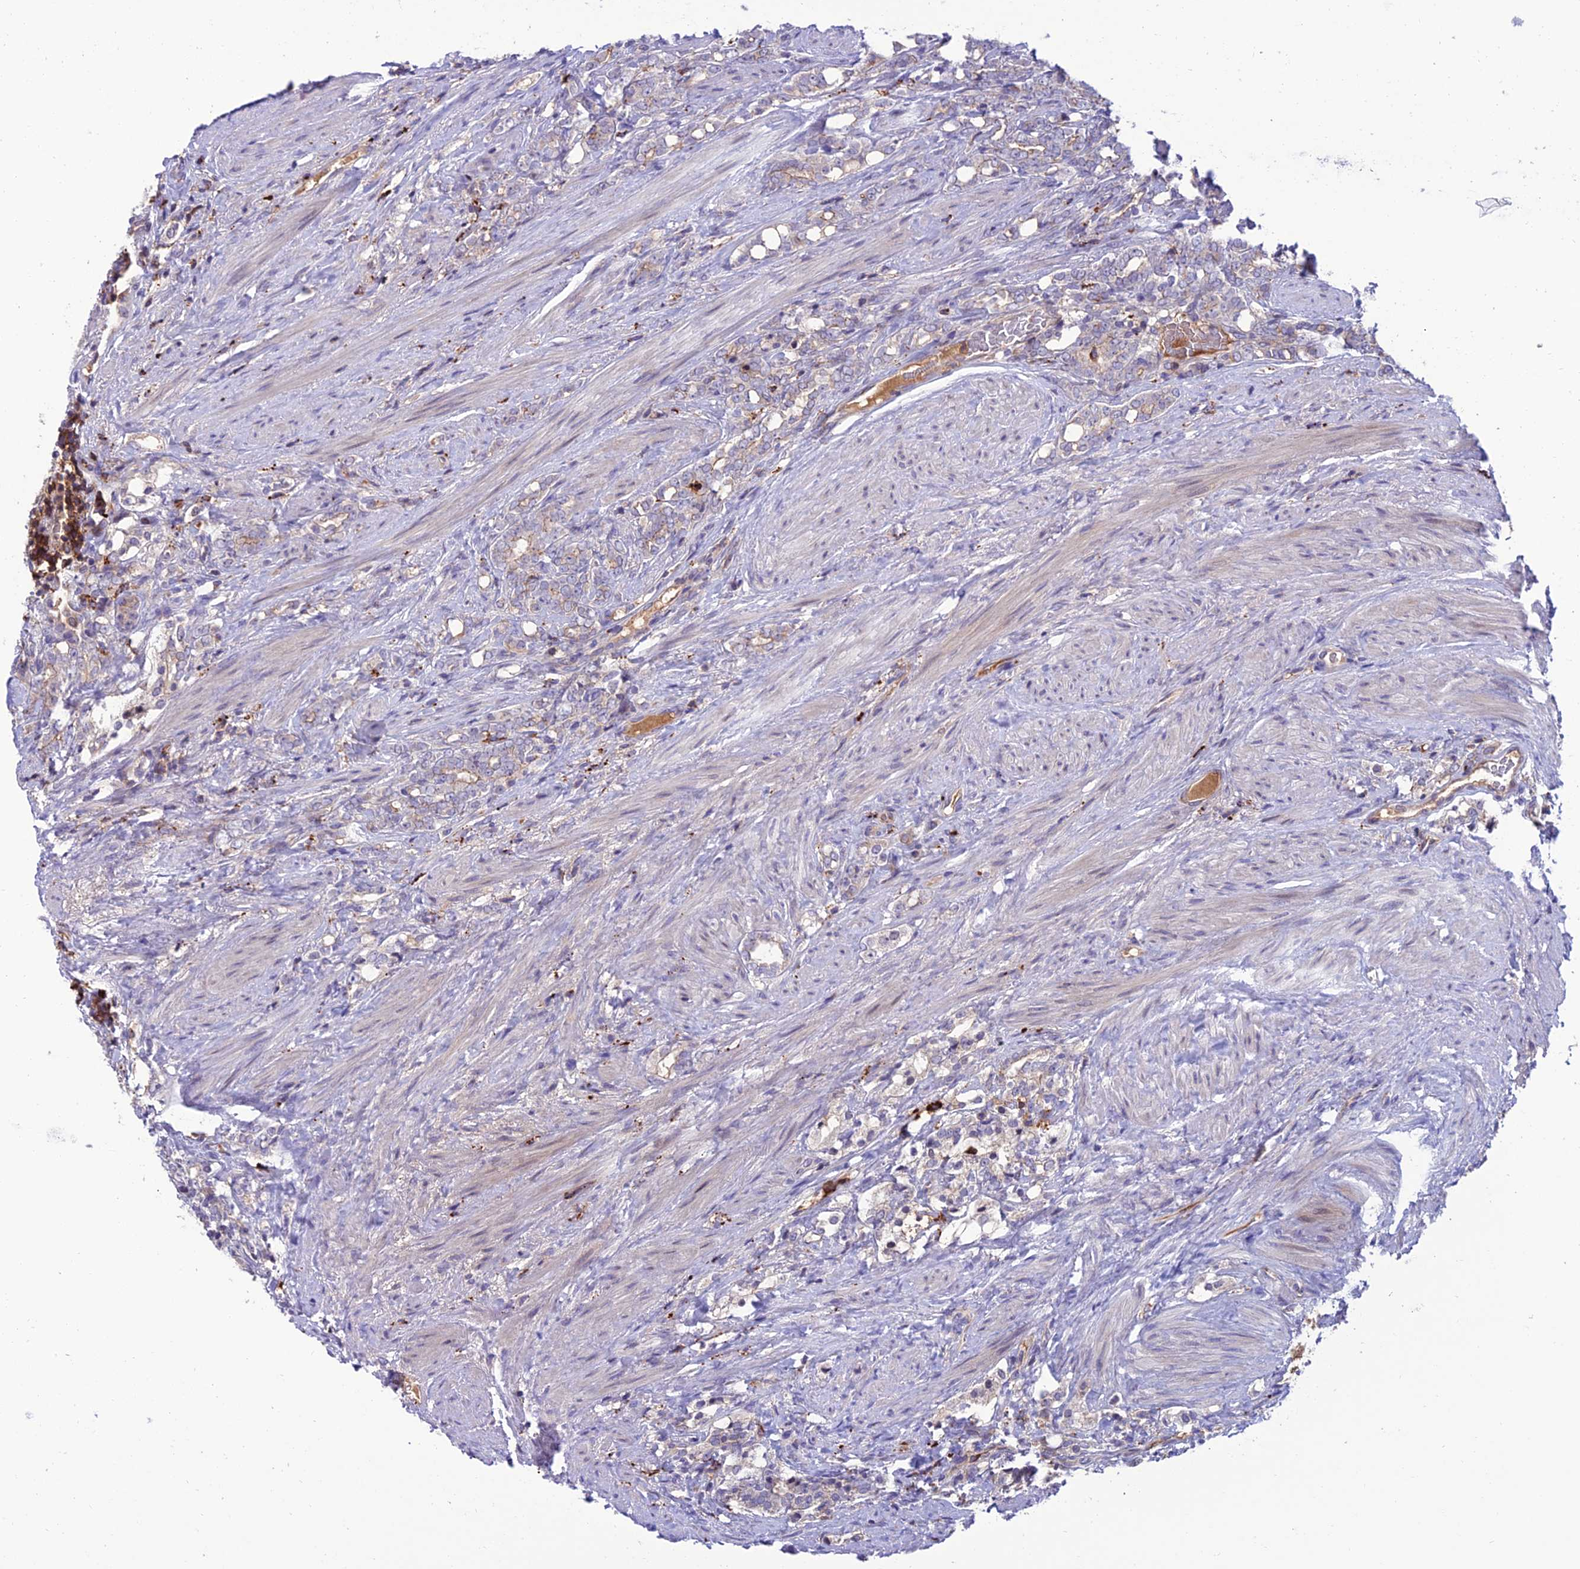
{"staining": {"intensity": "negative", "quantity": "none", "location": "none"}, "tissue": "prostate cancer", "cell_type": "Tumor cells", "image_type": "cancer", "snomed": [{"axis": "morphology", "description": "Adenocarcinoma, High grade"}, {"axis": "topography", "description": "Prostate"}], "caption": "Immunohistochemical staining of human prostate cancer (high-grade adenocarcinoma) exhibits no significant staining in tumor cells.", "gene": "ARHGEF18", "patient": {"sex": "male", "age": 64}}